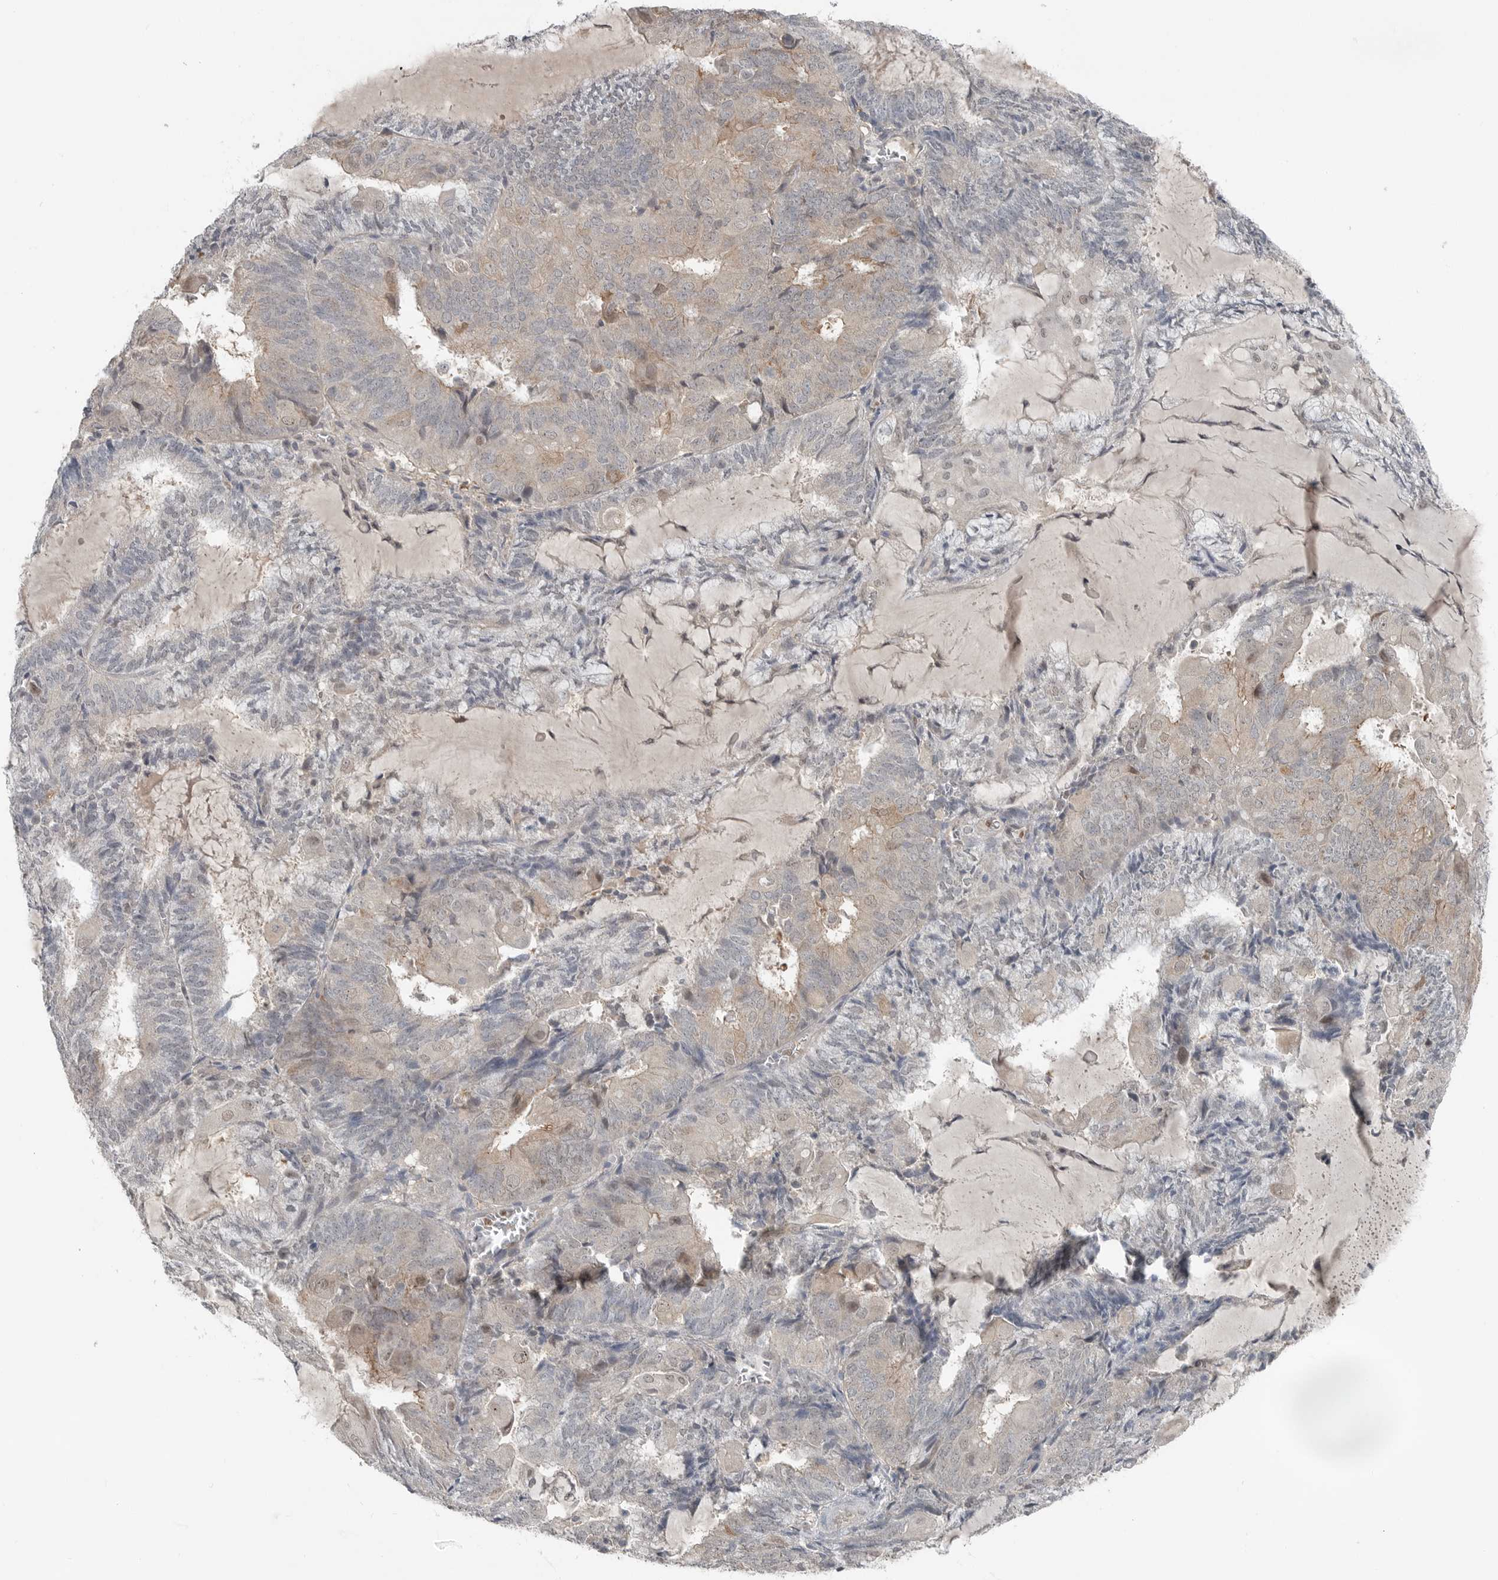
{"staining": {"intensity": "weak", "quantity": "<25%", "location": "cytoplasmic/membranous"}, "tissue": "endometrial cancer", "cell_type": "Tumor cells", "image_type": "cancer", "snomed": [{"axis": "morphology", "description": "Adenocarcinoma, NOS"}, {"axis": "topography", "description": "Endometrium"}], "caption": "Tumor cells show no significant protein staining in endometrial cancer (adenocarcinoma).", "gene": "MFAP3L", "patient": {"sex": "female", "age": 81}}